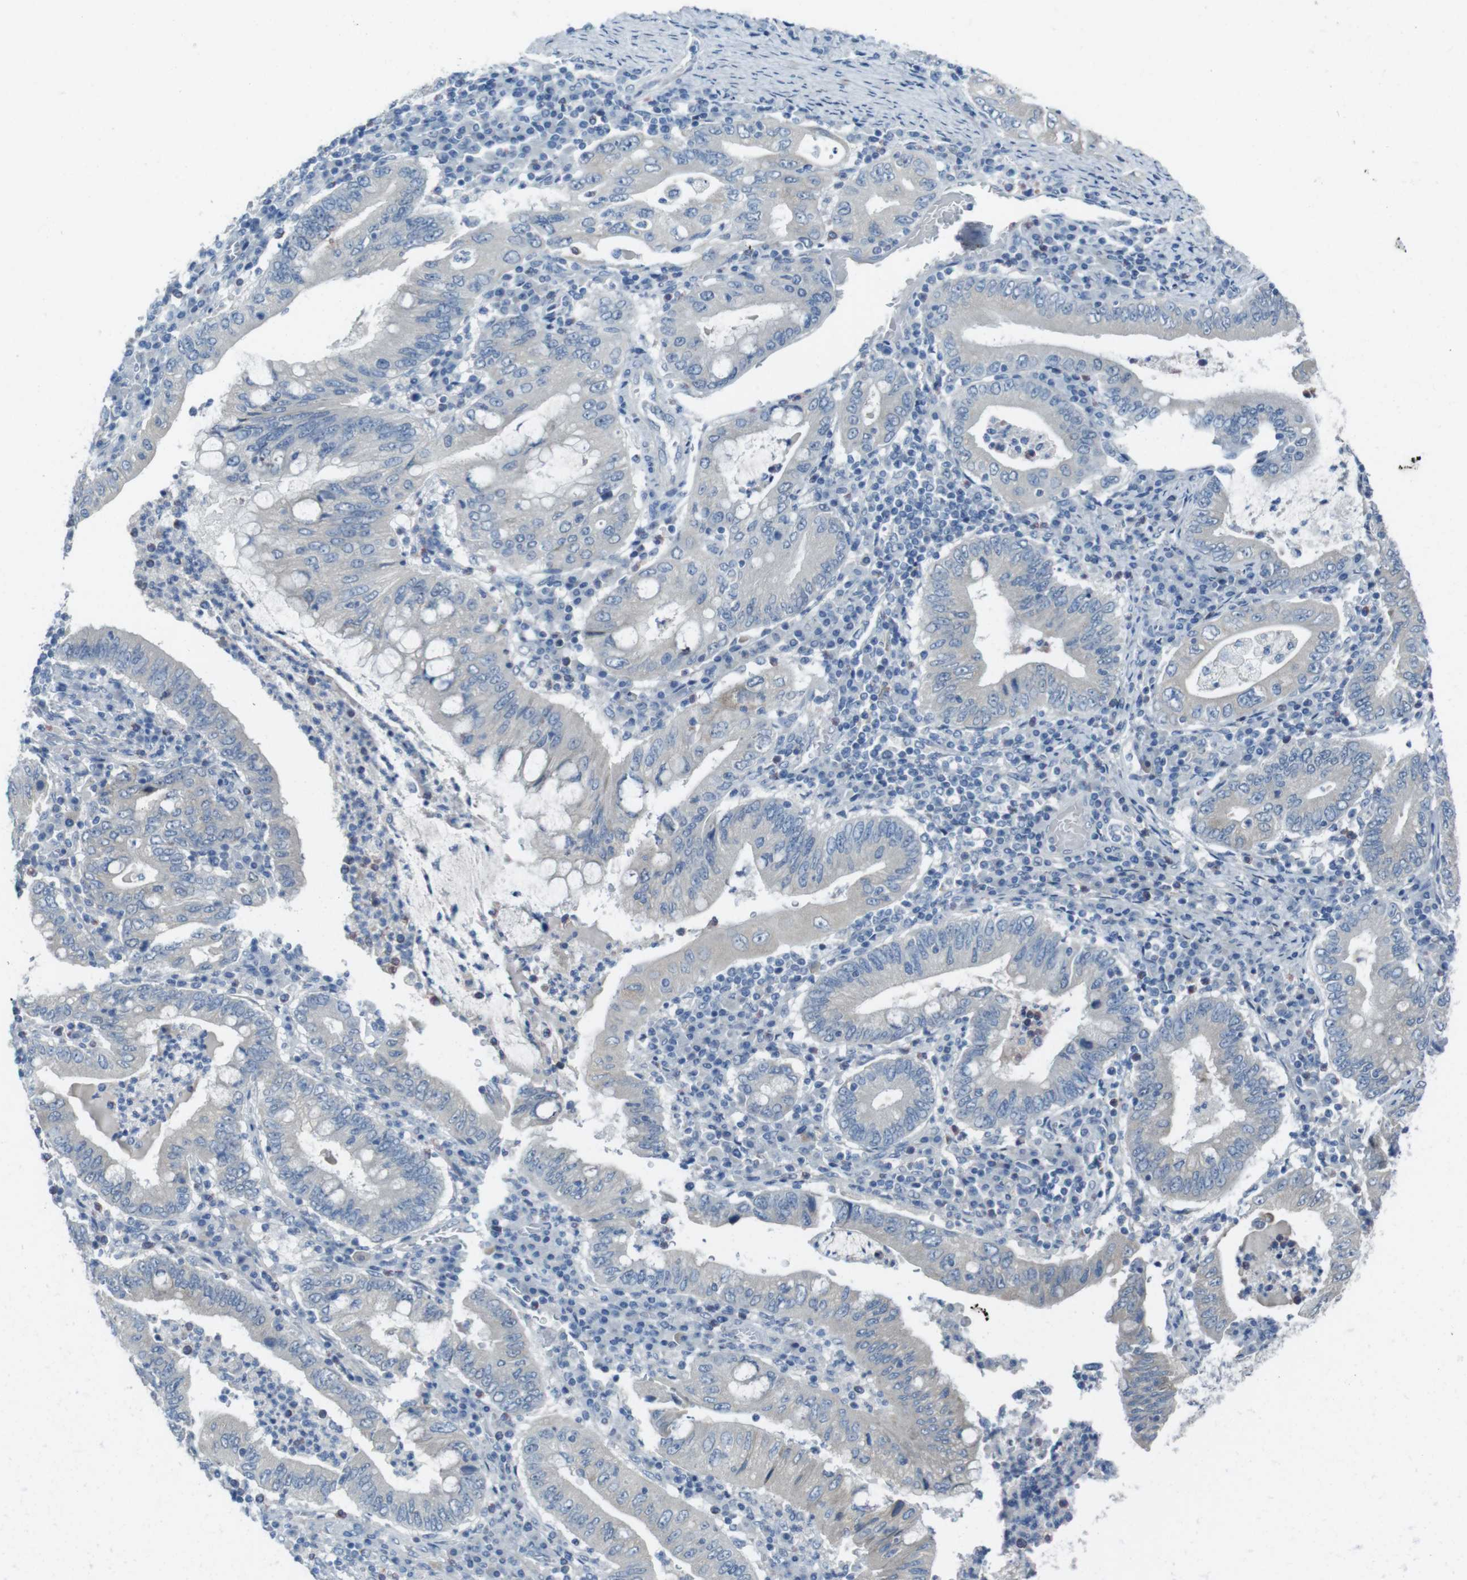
{"staining": {"intensity": "negative", "quantity": "none", "location": "none"}, "tissue": "stomach cancer", "cell_type": "Tumor cells", "image_type": "cancer", "snomed": [{"axis": "morphology", "description": "Normal tissue, NOS"}, {"axis": "morphology", "description": "Adenocarcinoma, NOS"}, {"axis": "topography", "description": "Esophagus"}, {"axis": "topography", "description": "Stomach, upper"}, {"axis": "topography", "description": "Peripheral nerve tissue"}], "caption": "A photomicrograph of stomach adenocarcinoma stained for a protein shows no brown staining in tumor cells.", "gene": "ENTPD7", "patient": {"sex": "male", "age": 62}}